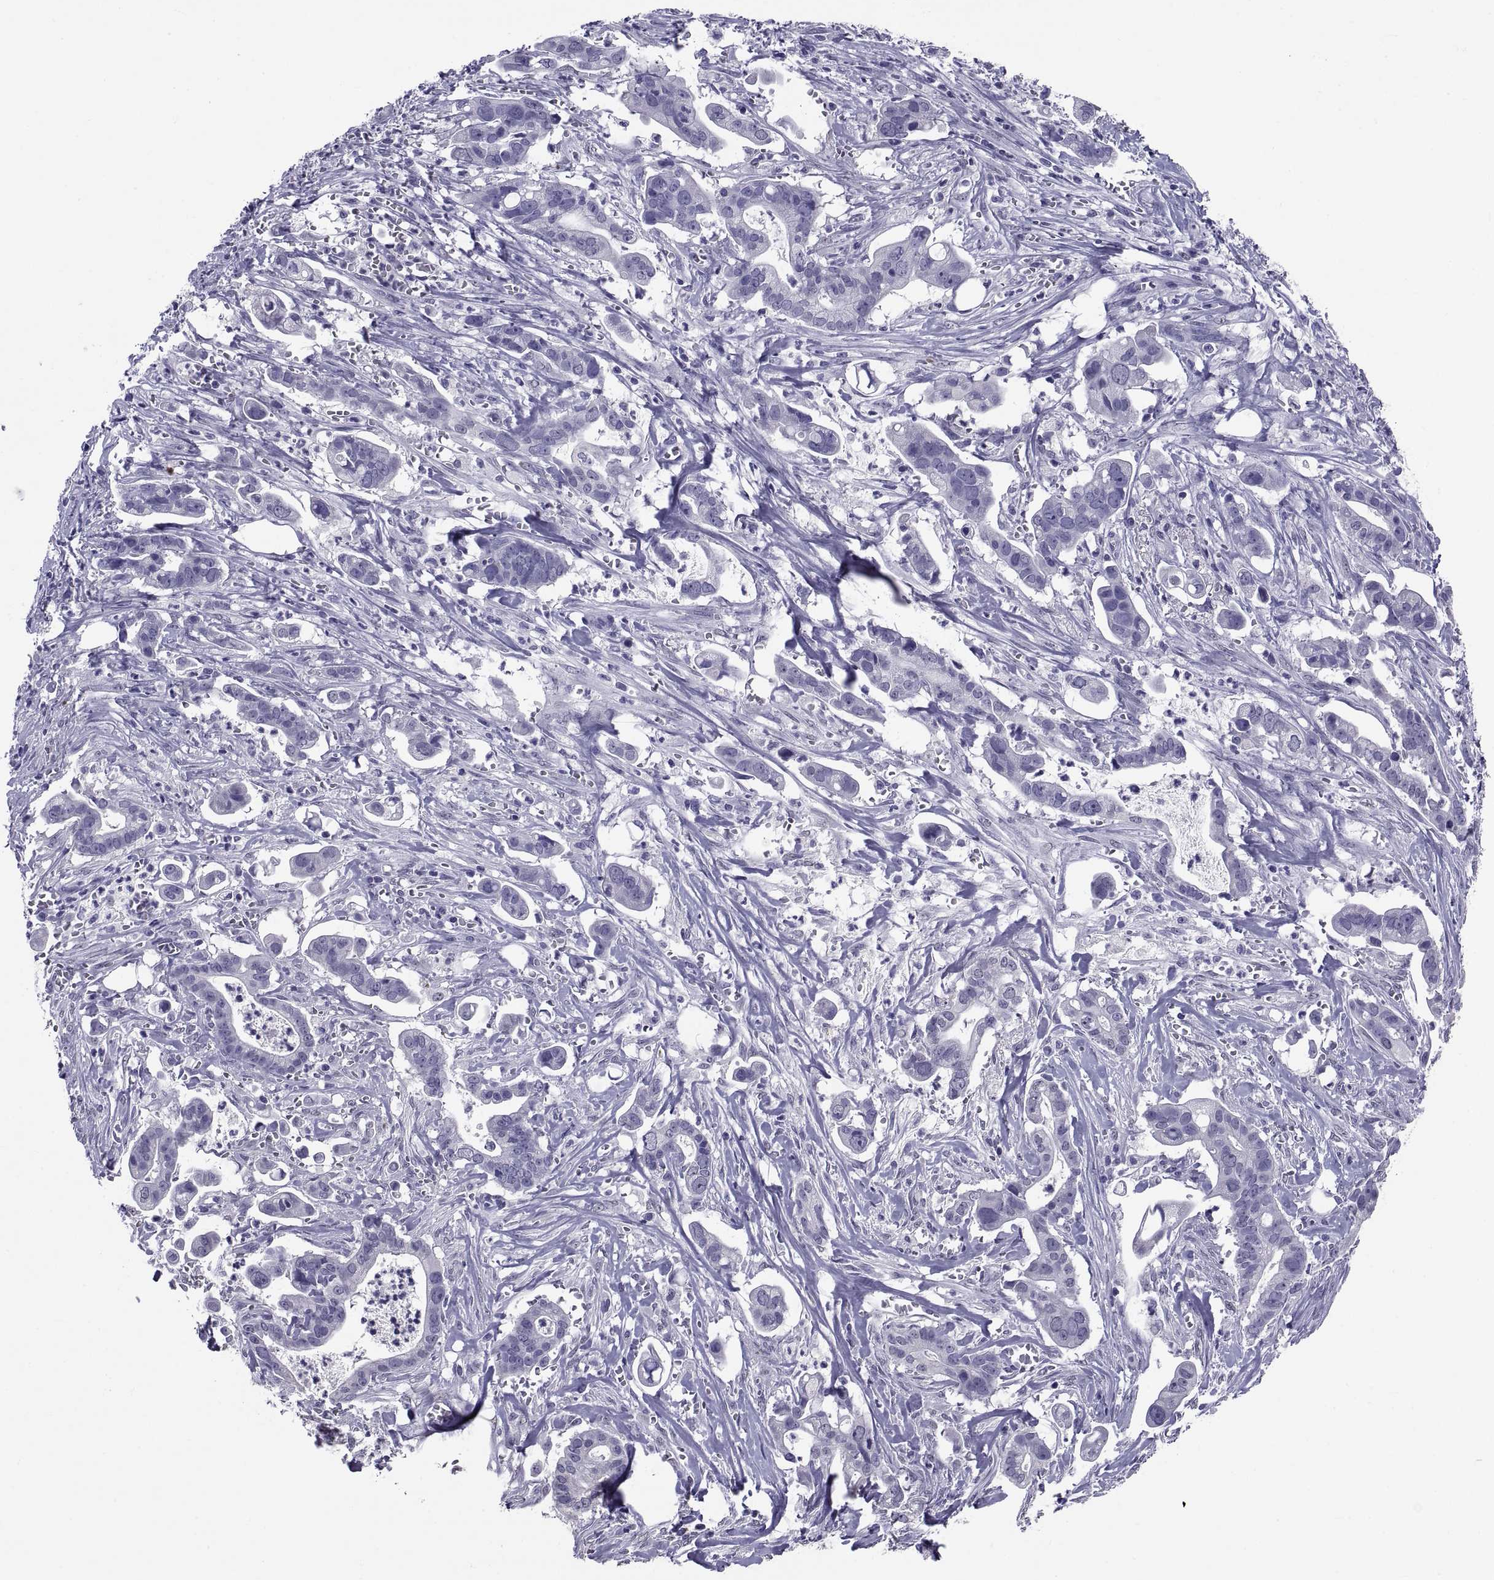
{"staining": {"intensity": "negative", "quantity": "none", "location": "none"}, "tissue": "pancreatic cancer", "cell_type": "Tumor cells", "image_type": "cancer", "snomed": [{"axis": "morphology", "description": "Adenocarcinoma, NOS"}, {"axis": "topography", "description": "Pancreas"}], "caption": "A high-resolution histopathology image shows IHC staining of pancreatic cancer (adenocarcinoma), which exhibits no significant expression in tumor cells.", "gene": "TGFBR3L", "patient": {"sex": "male", "age": 61}}